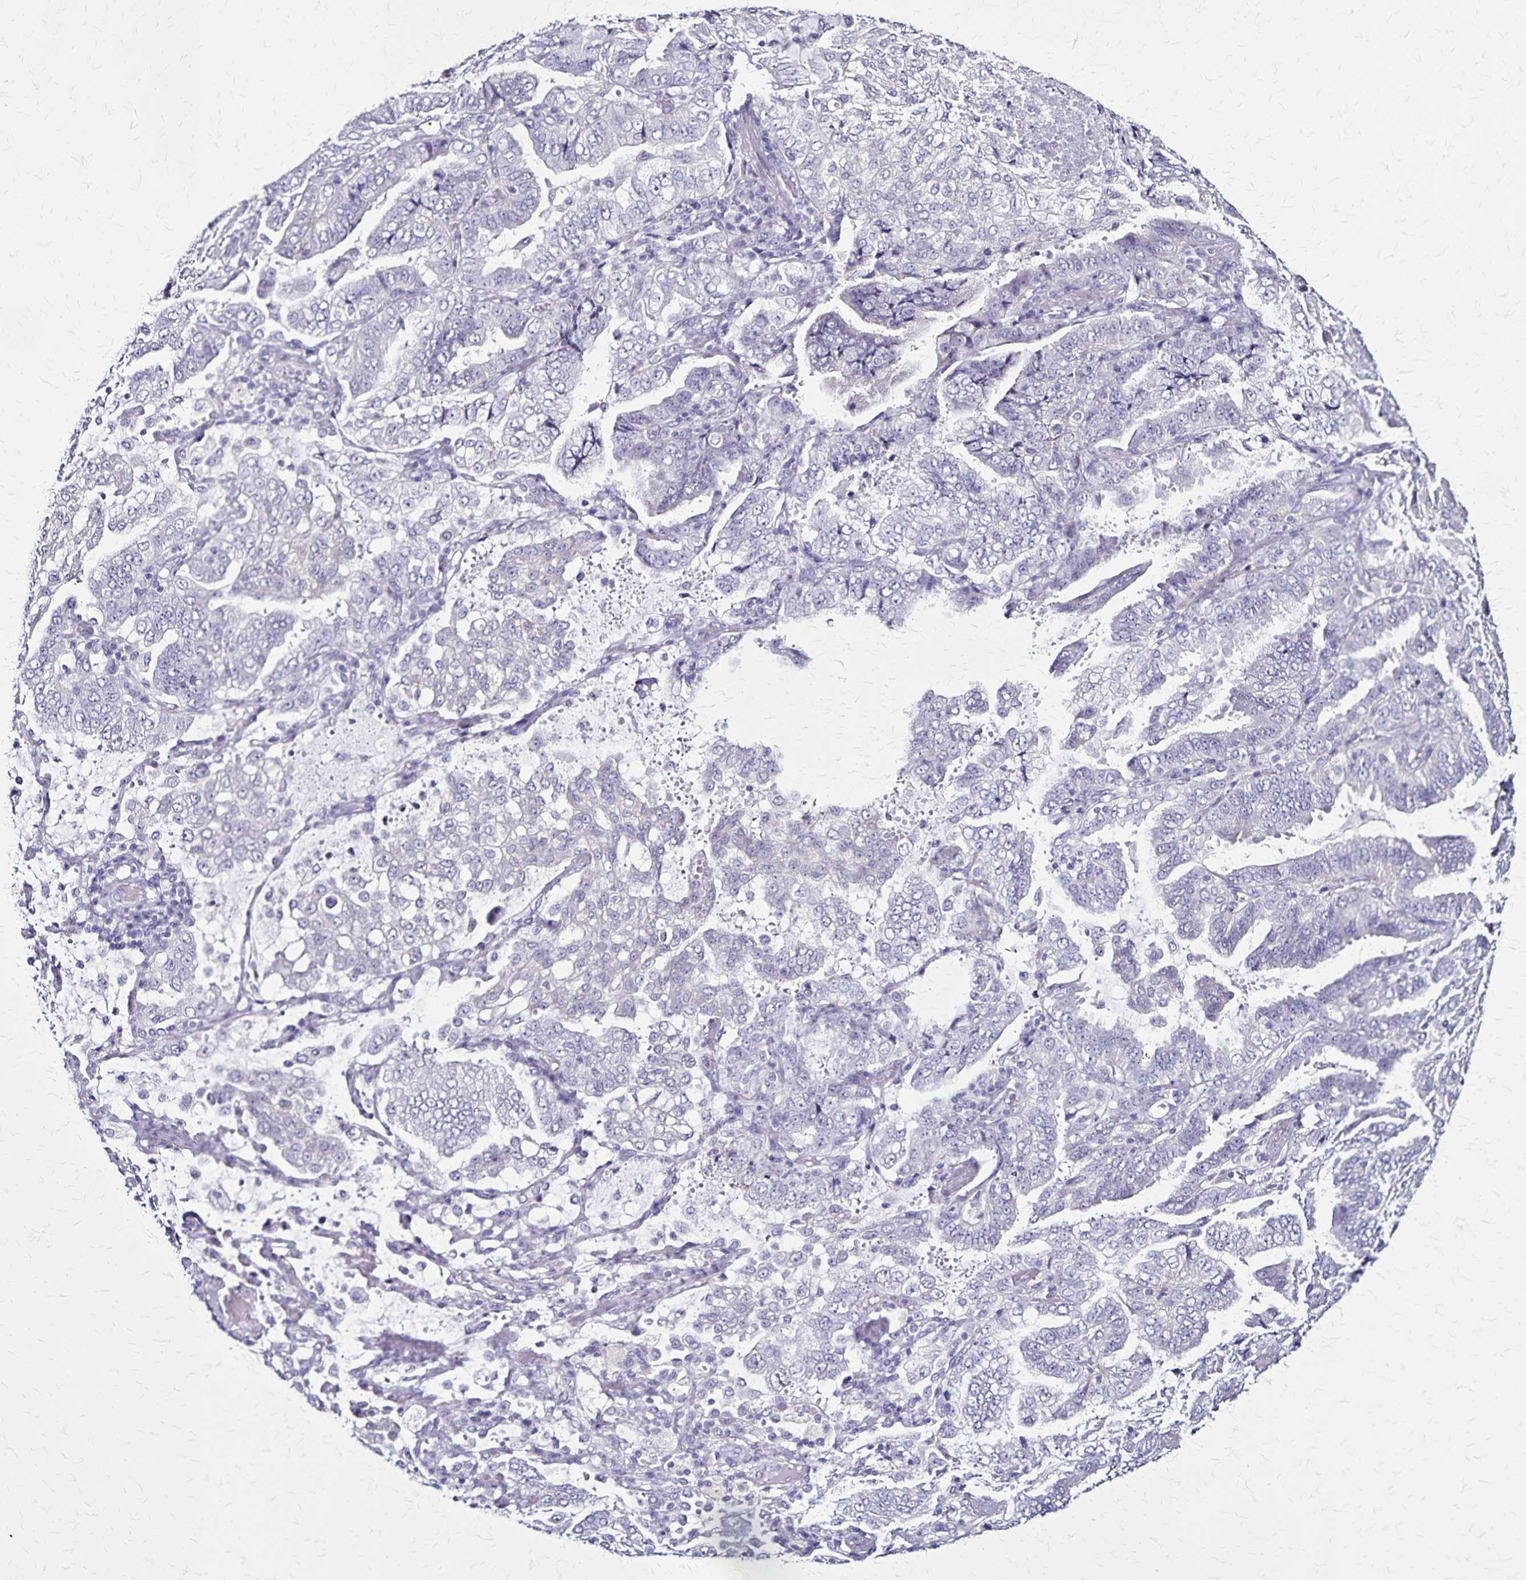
{"staining": {"intensity": "negative", "quantity": "none", "location": "none"}, "tissue": "lung cancer", "cell_type": "Tumor cells", "image_type": "cancer", "snomed": [{"axis": "morphology", "description": "Aneuploidy"}, {"axis": "morphology", "description": "Adenocarcinoma, NOS"}, {"axis": "morphology", "description": "Adenocarcinoma, metastatic, NOS"}, {"axis": "topography", "description": "Lymph node"}, {"axis": "topography", "description": "Lung"}], "caption": "Histopathology image shows no significant protein positivity in tumor cells of lung cancer (metastatic adenocarcinoma).", "gene": "PLXNA4", "patient": {"sex": "female", "age": 48}}